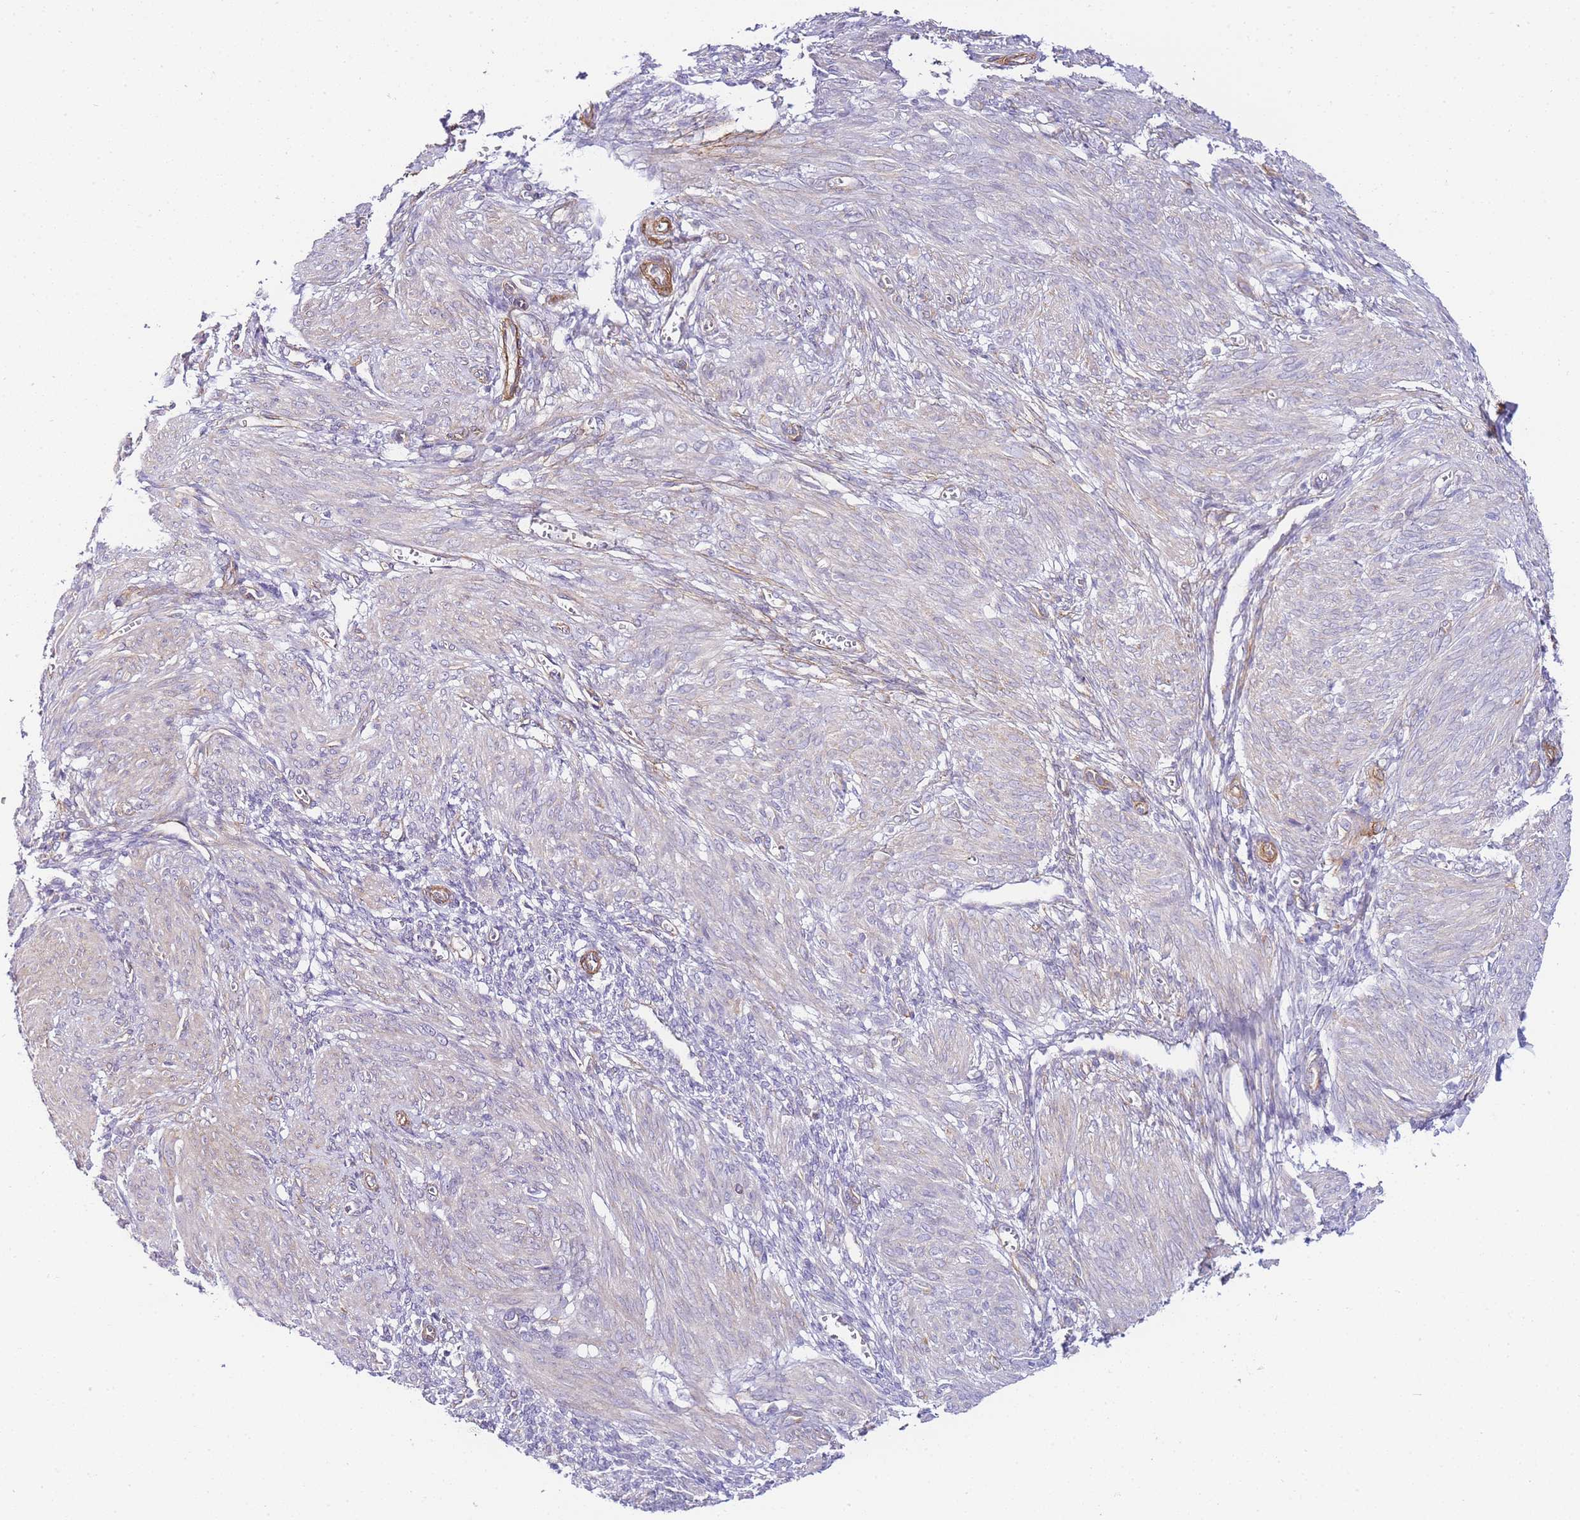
{"staining": {"intensity": "weak", "quantity": "25%-75%", "location": "cytoplasmic/membranous"}, "tissue": "smooth muscle", "cell_type": "Smooth muscle cells", "image_type": "normal", "snomed": [{"axis": "morphology", "description": "Normal tissue, NOS"}, {"axis": "topography", "description": "Smooth muscle"}], "caption": "IHC micrograph of benign human smooth muscle stained for a protein (brown), which demonstrates low levels of weak cytoplasmic/membranous staining in about 25%-75% of smooth muscle cells.", "gene": "PDCD7", "patient": {"sex": "female", "age": 39}}